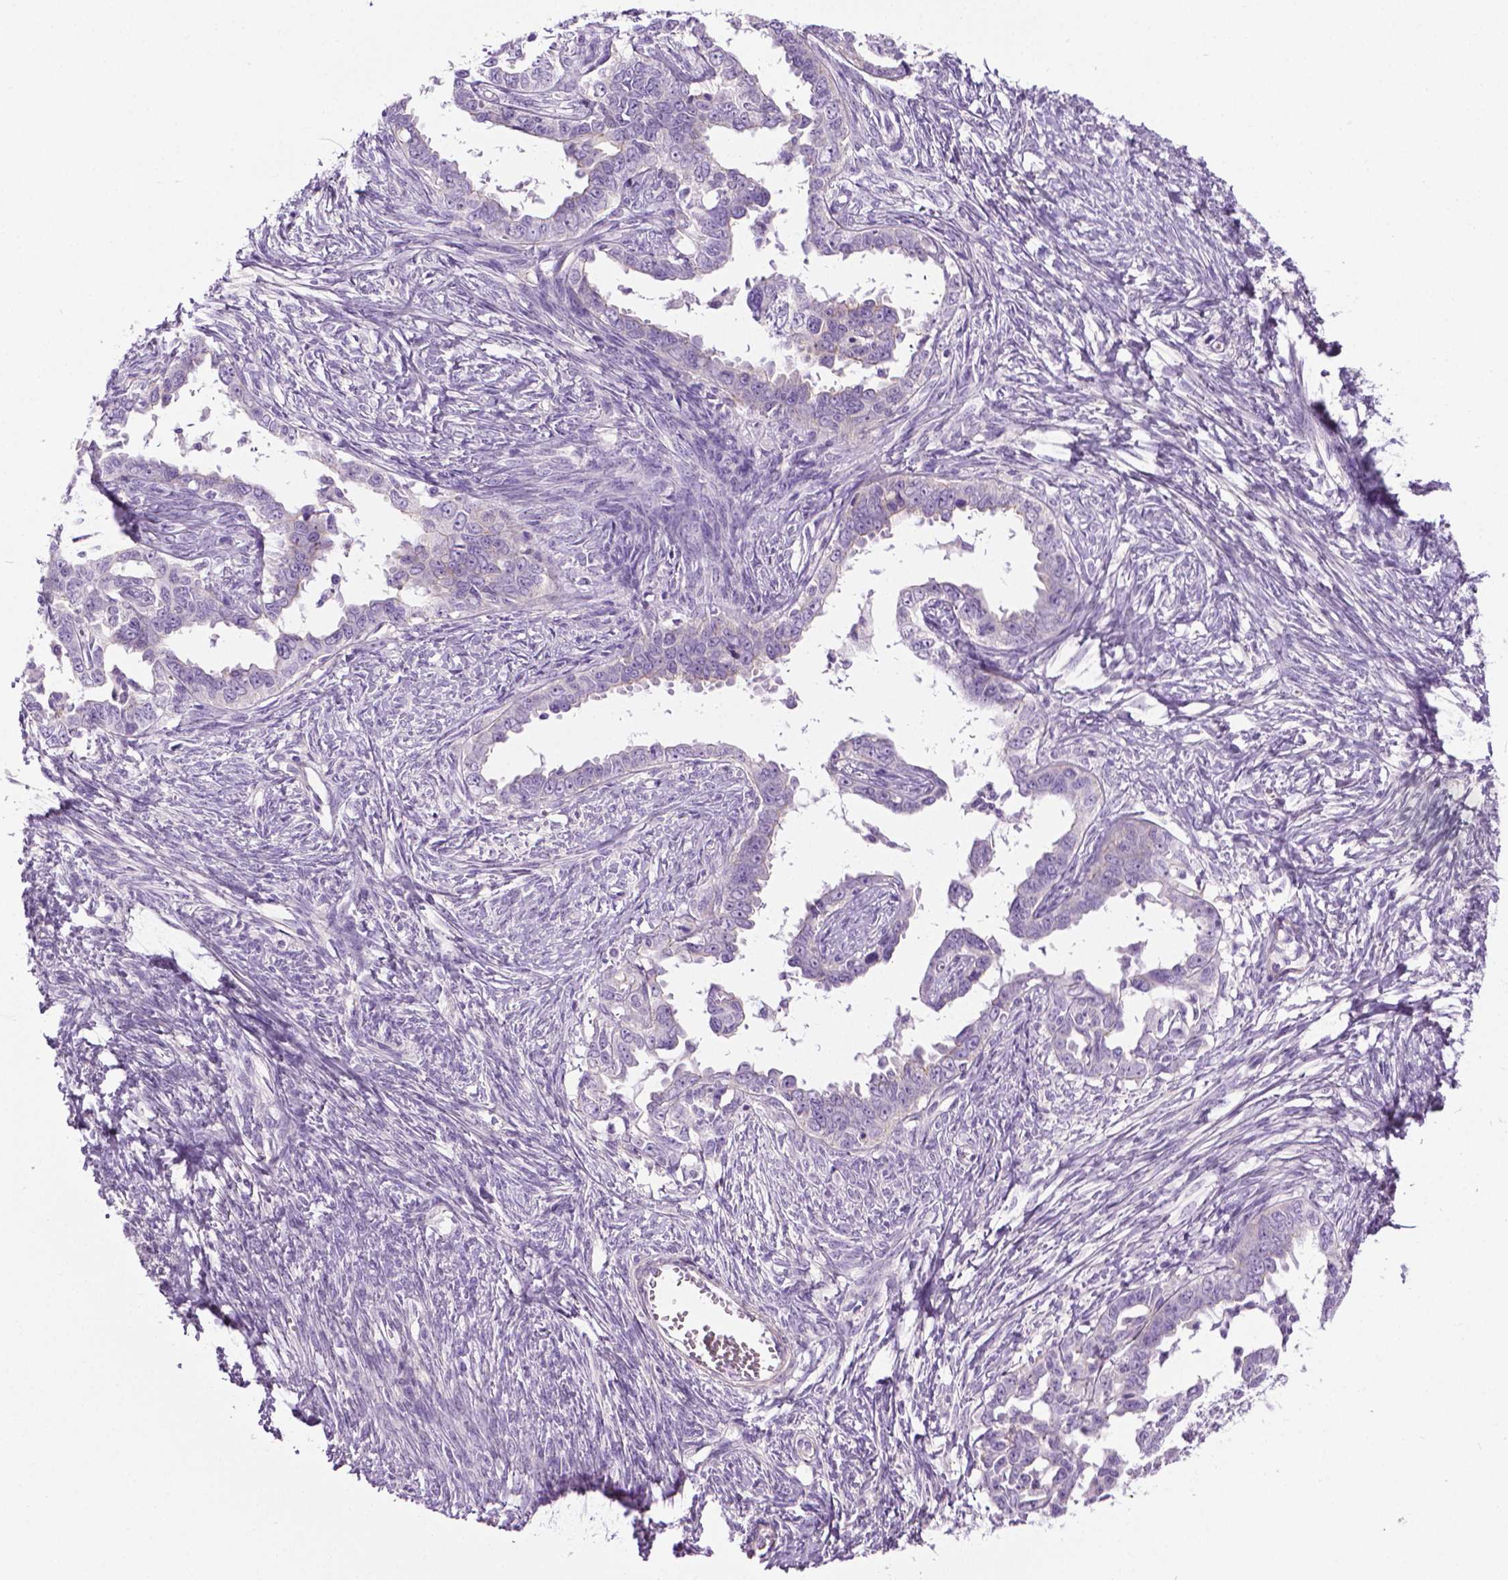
{"staining": {"intensity": "negative", "quantity": "none", "location": "none"}, "tissue": "ovarian cancer", "cell_type": "Tumor cells", "image_type": "cancer", "snomed": [{"axis": "morphology", "description": "Cystadenocarcinoma, serous, NOS"}, {"axis": "topography", "description": "Ovary"}], "caption": "Tumor cells are negative for brown protein staining in ovarian cancer (serous cystadenocarcinoma).", "gene": "SPECC1L", "patient": {"sex": "female", "age": 69}}